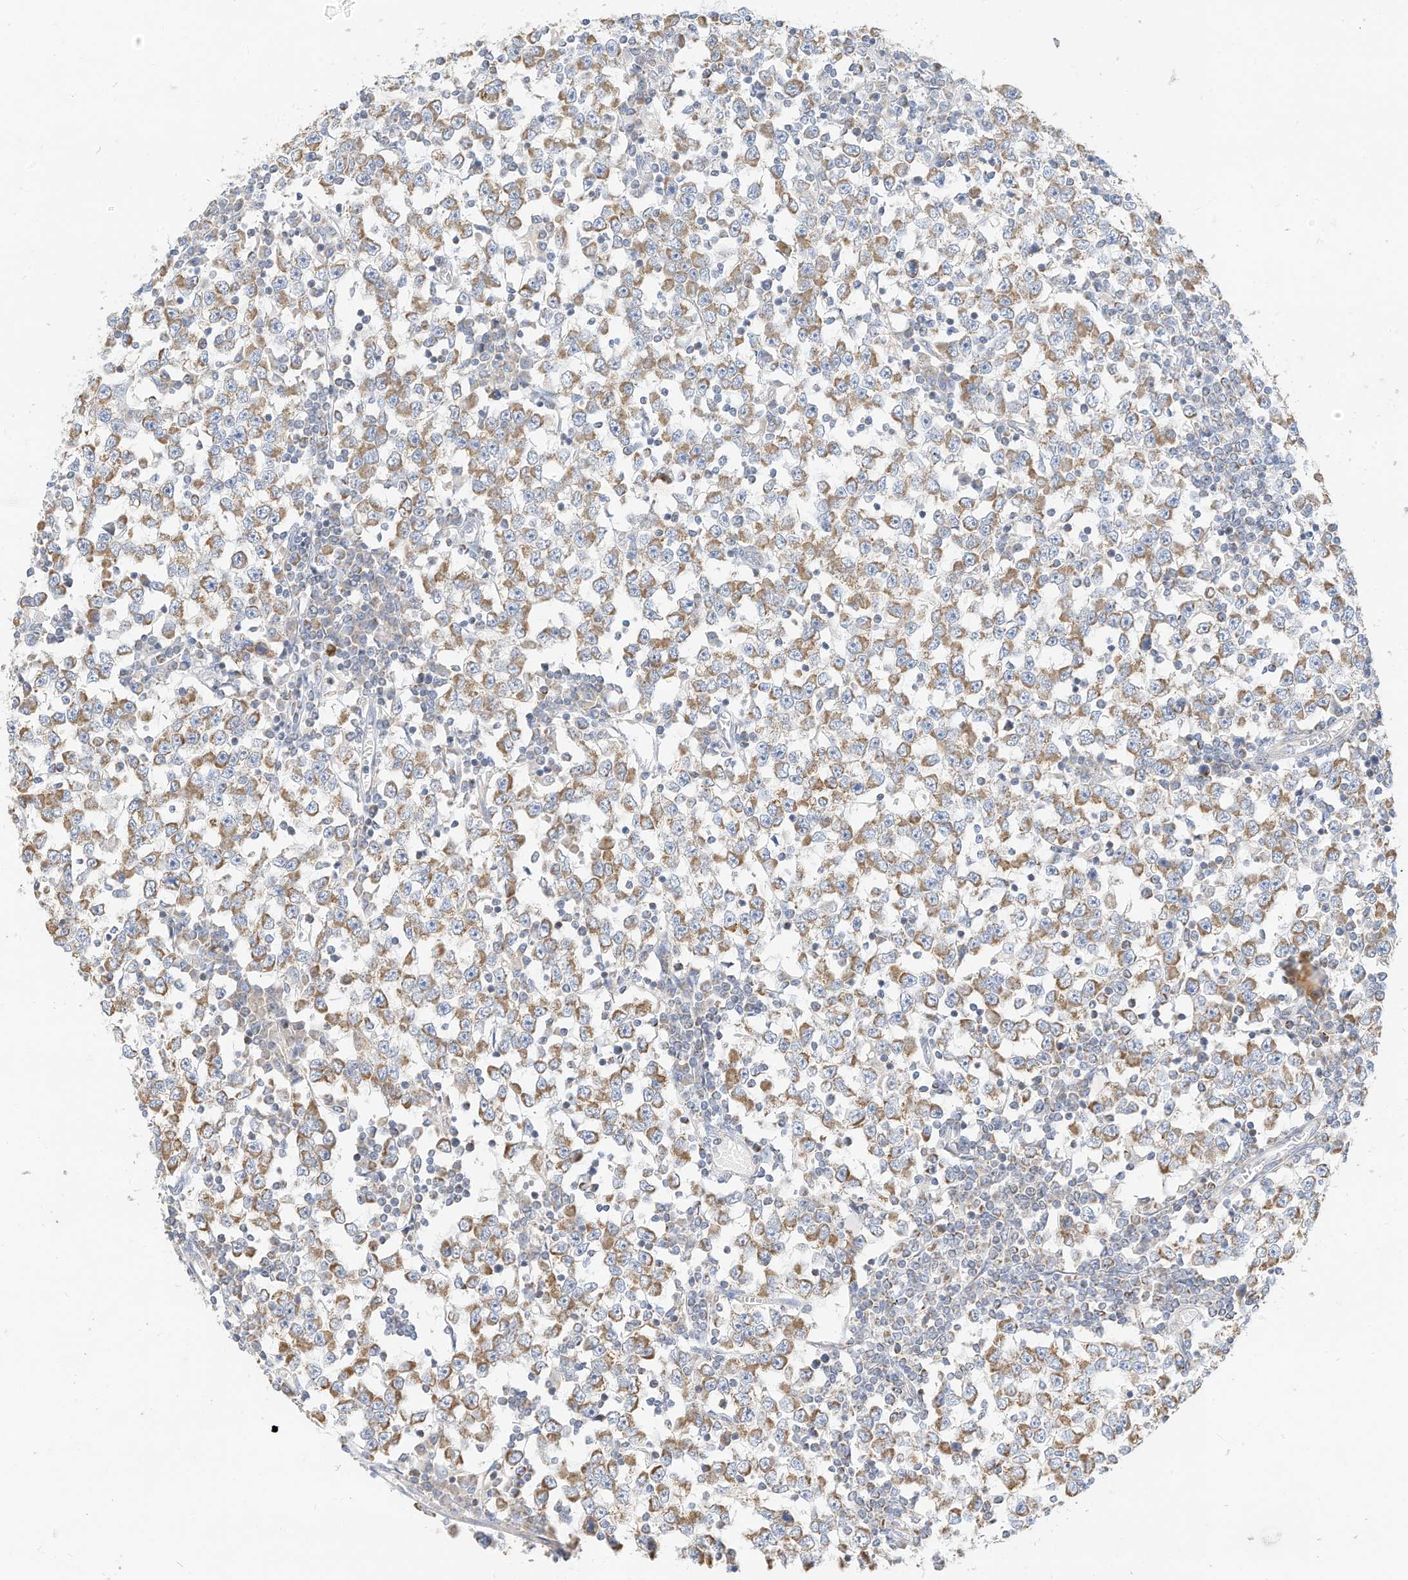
{"staining": {"intensity": "moderate", "quantity": ">75%", "location": "cytoplasmic/membranous"}, "tissue": "testis cancer", "cell_type": "Tumor cells", "image_type": "cancer", "snomed": [{"axis": "morphology", "description": "Seminoma, NOS"}, {"axis": "topography", "description": "Testis"}], "caption": "Immunohistochemical staining of testis cancer (seminoma) demonstrates medium levels of moderate cytoplasmic/membranous expression in approximately >75% of tumor cells.", "gene": "RHOH", "patient": {"sex": "male", "age": 65}}